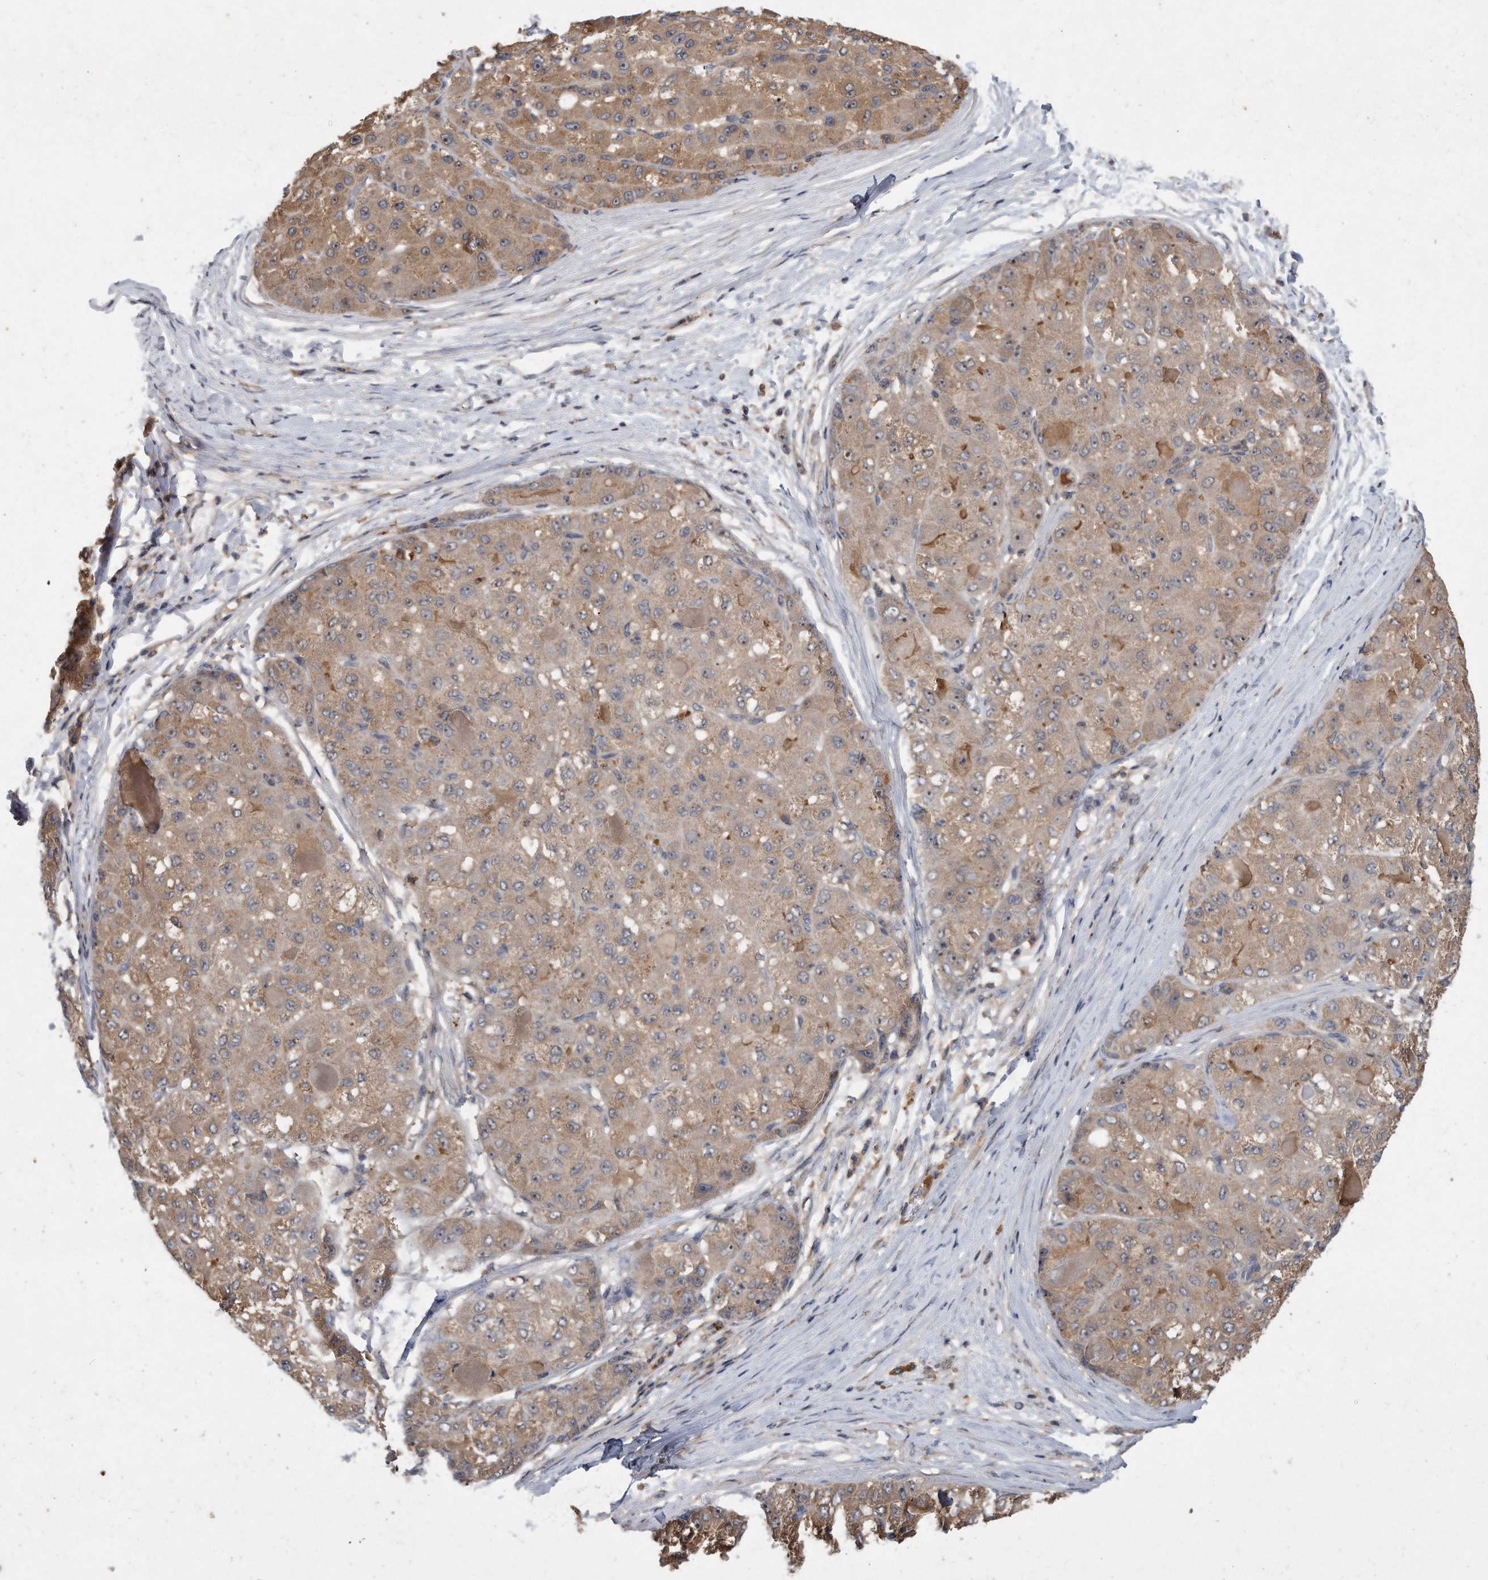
{"staining": {"intensity": "weak", "quantity": ">75%", "location": "cytoplasmic/membranous"}, "tissue": "liver cancer", "cell_type": "Tumor cells", "image_type": "cancer", "snomed": [{"axis": "morphology", "description": "Carcinoma, Hepatocellular, NOS"}, {"axis": "topography", "description": "Liver"}], "caption": "A low amount of weak cytoplasmic/membranous expression is appreciated in approximately >75% of tumor cells in liver hepatocellular carcinoma tissue. The staining was performed using DAB (3,3'-diaminobenzidine), with brown indicating positive protein expression. Nuclei are stained blue with hematoxylin.", "gene": "PGBD2", "patient": {"sex": "male", "age": 80}}